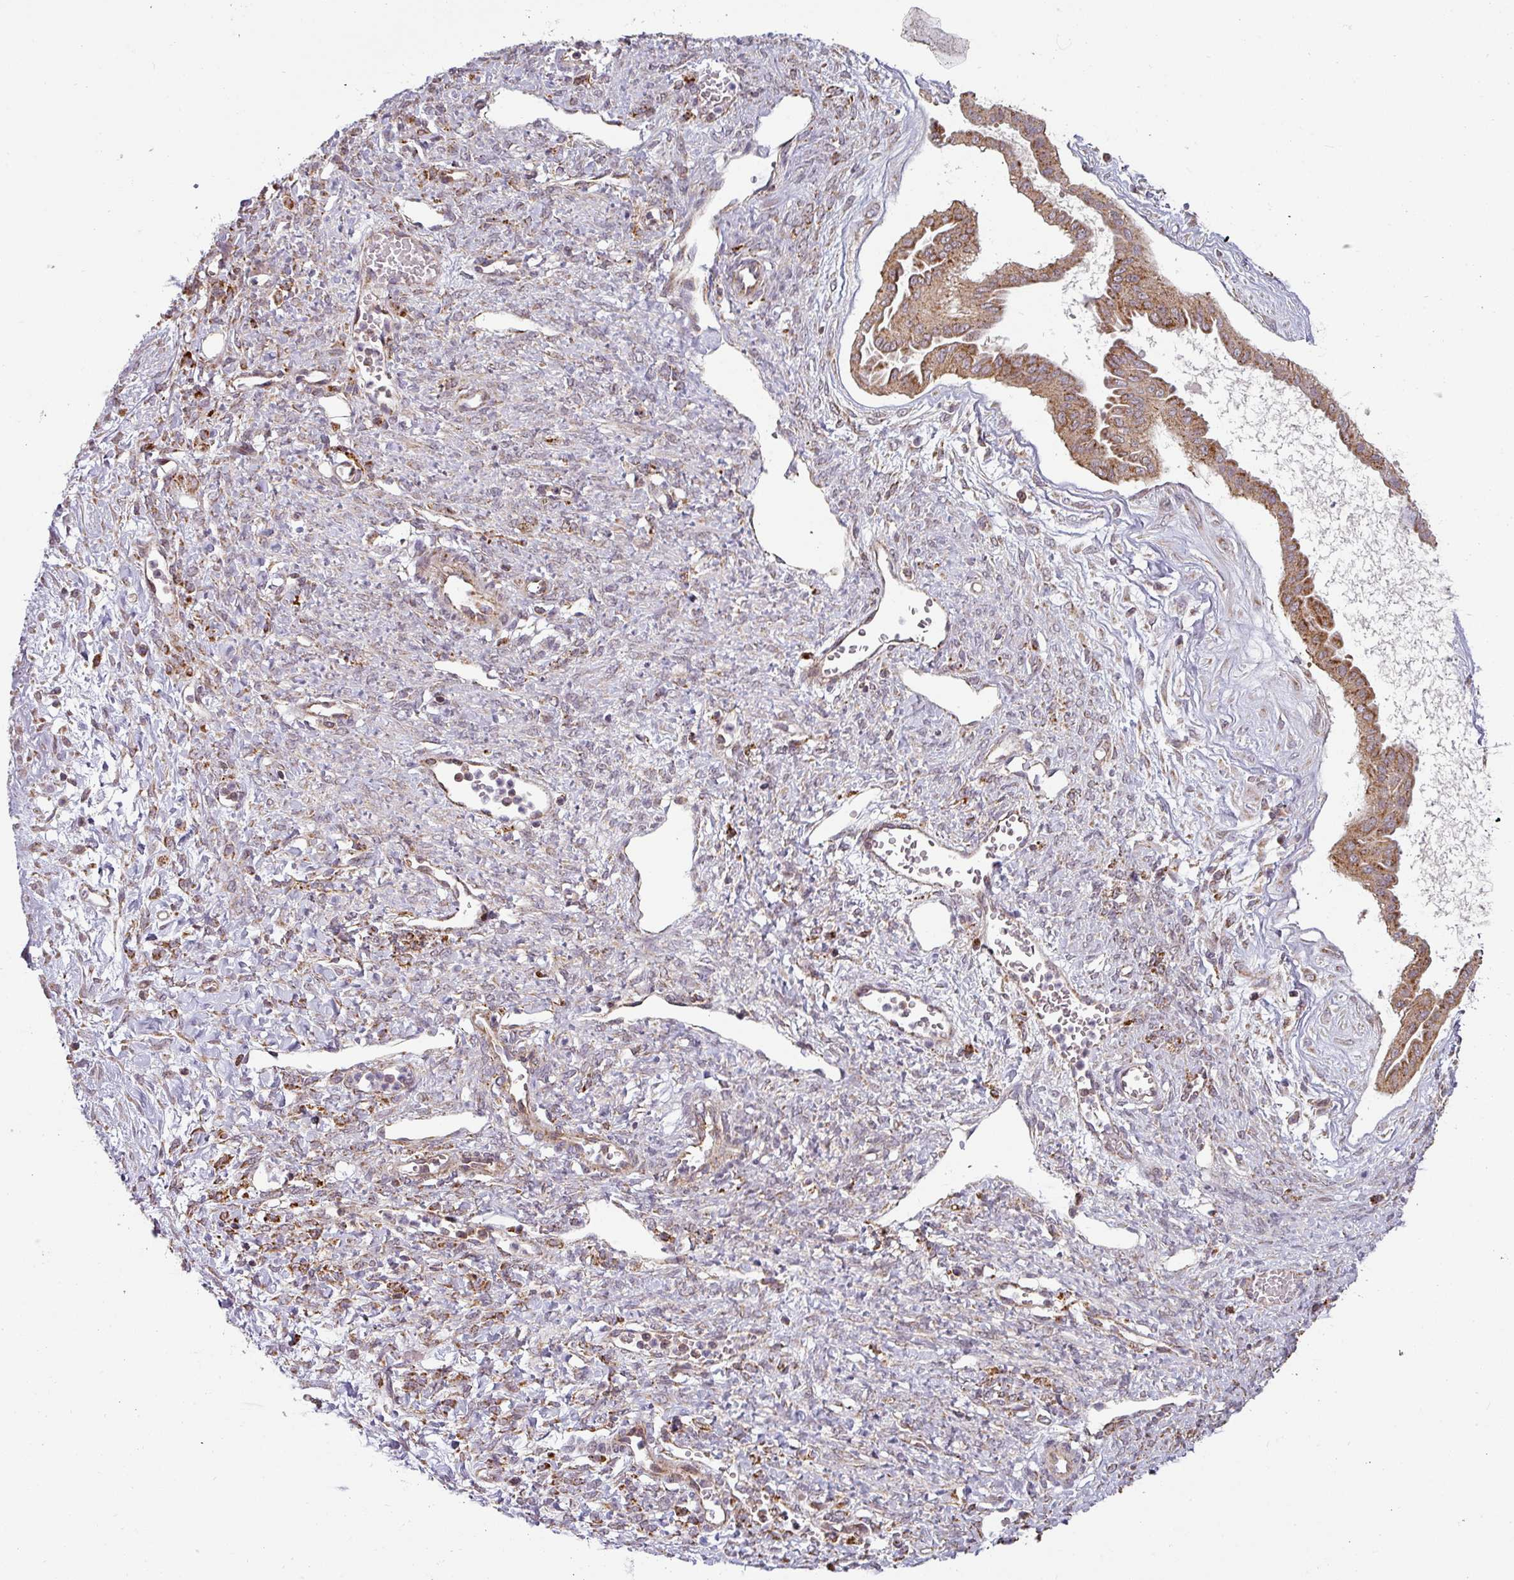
{"staining": {"intensity": "moderate", "quantity": ">75%", "location": "cytoplasmic/membranous"}, "tissue": "ovarian cancer", "cell_type": "Tumor cells", "image_type": "cancer", "snomed": [{"axis": "morphology", "description": "Cystadenocarcinoma, mucinous, NOS"}, {"axis": "topography", "description": "Ovary"}], "caption": "An image of ovarian cancer stained for a protein displays moderate cytoplasmic/membranous brown staining in tumor cells. Nuclei are stained in blue.", "gene": "MRPS16", "patient": {"sex": "female", "age": 73}}